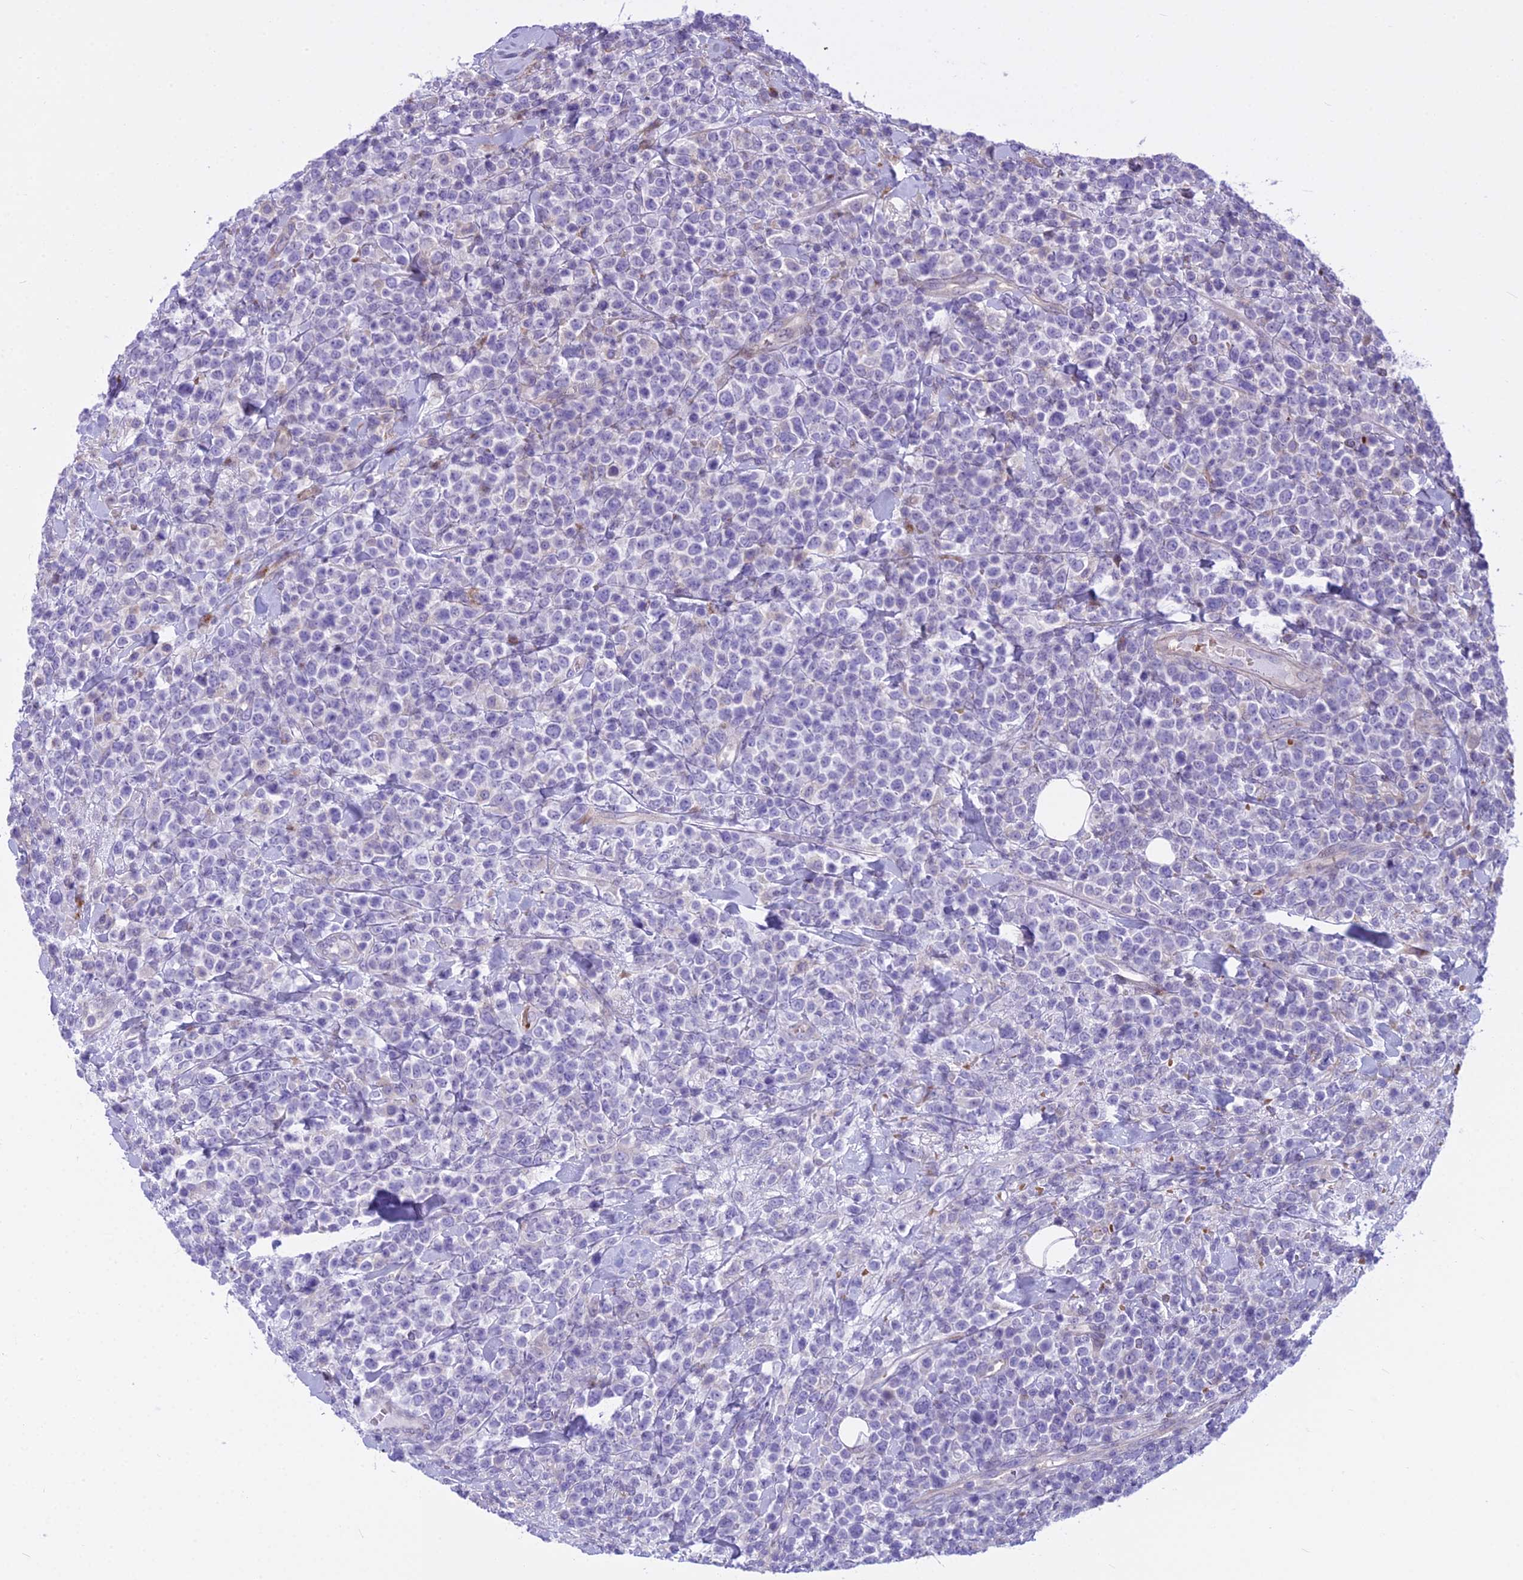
{"staining": {"intensity": "negative", "quantity": "none", "location": "none"}, "tissue": "lymphoma", "cell_type": "Tumor cells", "image_type": "cancer", "snomed": [{"axis": "morphology", "description": "Malignant lymphoma, non-Hodgkin's type, High grade"}, {"axis": "topography", "description": "Colon"}], "caption": "High power microscopy photomicrograph of an IHC micrograph of lymphoma, revealing no significant positivity in tumor cells.", "gene": "PCDHB14", "patient": {"sex": "female", "age": 53}}